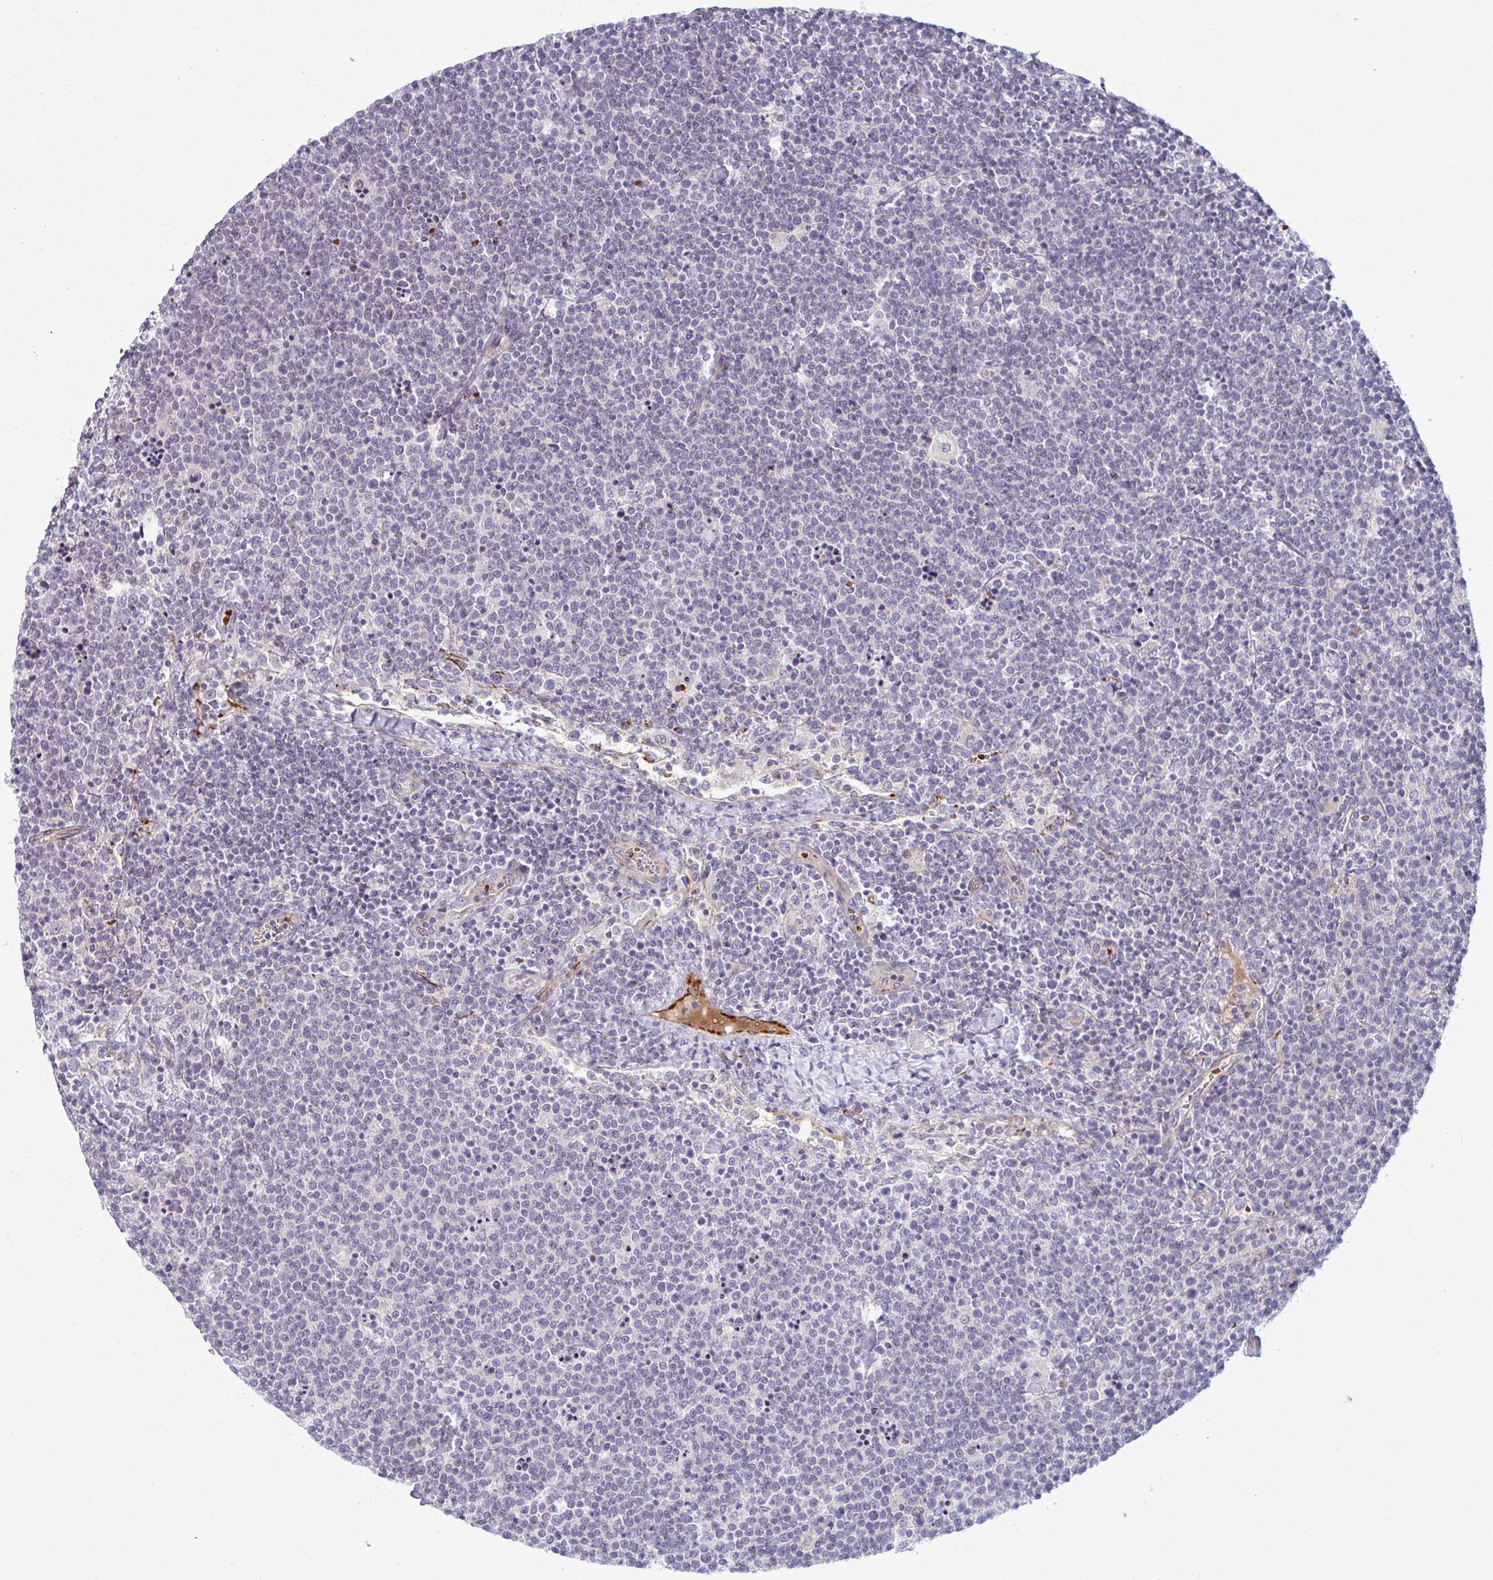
{"staining": {"intensity": "negative", "quantity": "none", "location": "none"}, "tissue": "lymphoma", "cell_type": "Tumor cells", "image_type": "cancer", "snomed": [{"axis": "morphology", "description": "Malignant lymphoma, non-Hodgkin's type, High grade"}, {"axis": "topography", "description": "Lymph node"}], "caption": "Immunohistochemistry of malignant lymphoma, non-Hodgkin's type (high-grade) shows no staining in tumor cells.", "gene": "SLC14A1", "patient": {"sex": "male", "age": 61}}